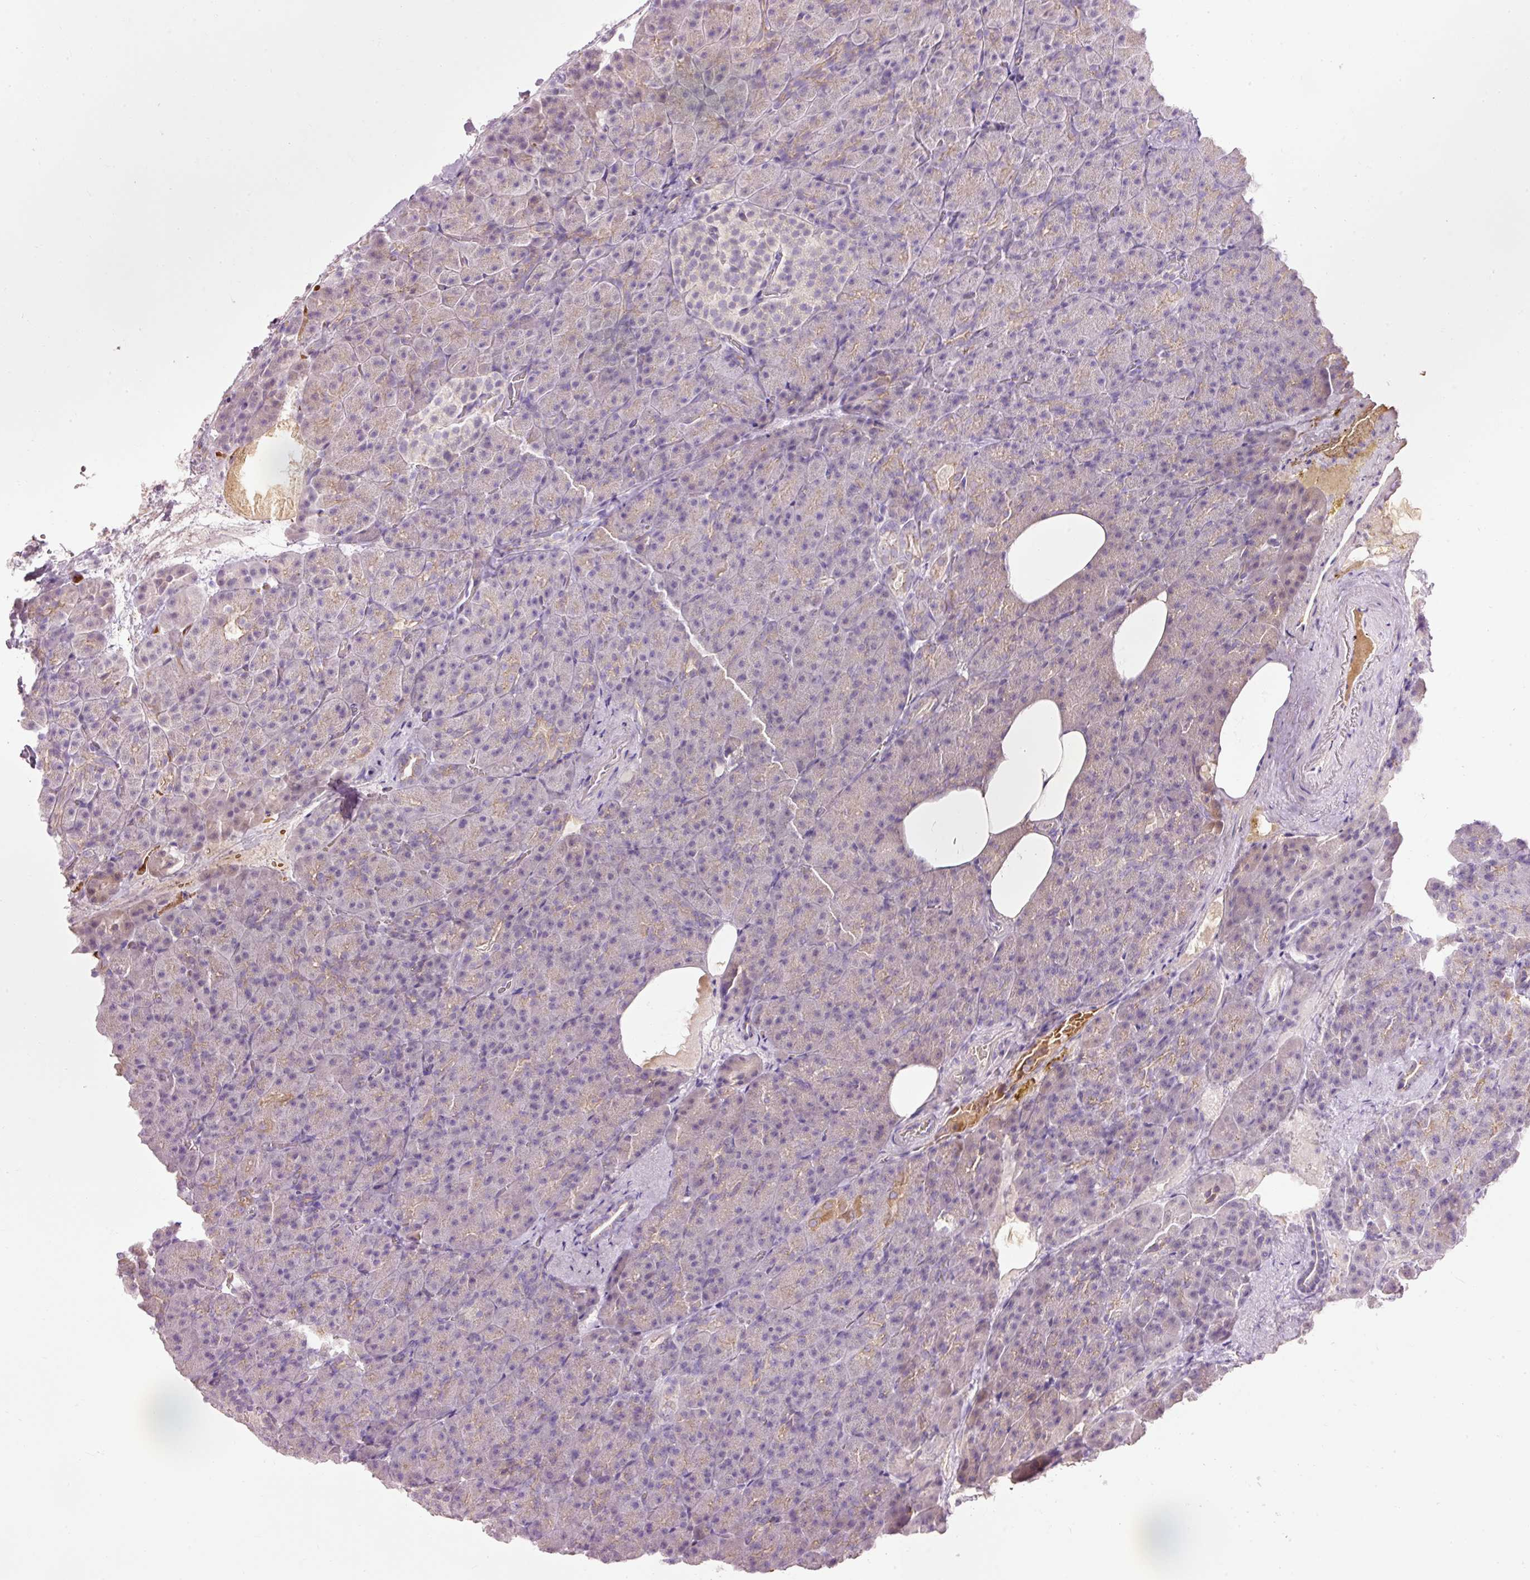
{"staining": {"intensity": "negative", "quantity": "none", "location": "none"}, "tissue": "pancreas", "cell_type": "Exocrine glandular cells", "image_type": "normal", "snomed": [{"axis": "morphology", "description": "Normal tissue, NOS"}, {"axis": "topography", "description": "Pancreas"}], "caption": "Exocrine glandular cells are negative for protein expression in unremarkable human pancreas. The staining was performed using DAB (3,3'-diaminobenzidine) to visualize the protein expression in brown, while the nuclei were stained in blue with hematoxylin (Magnification: 20x).", "gene": "DHRS11", "patient": {"sex": "female", "age": 74}}